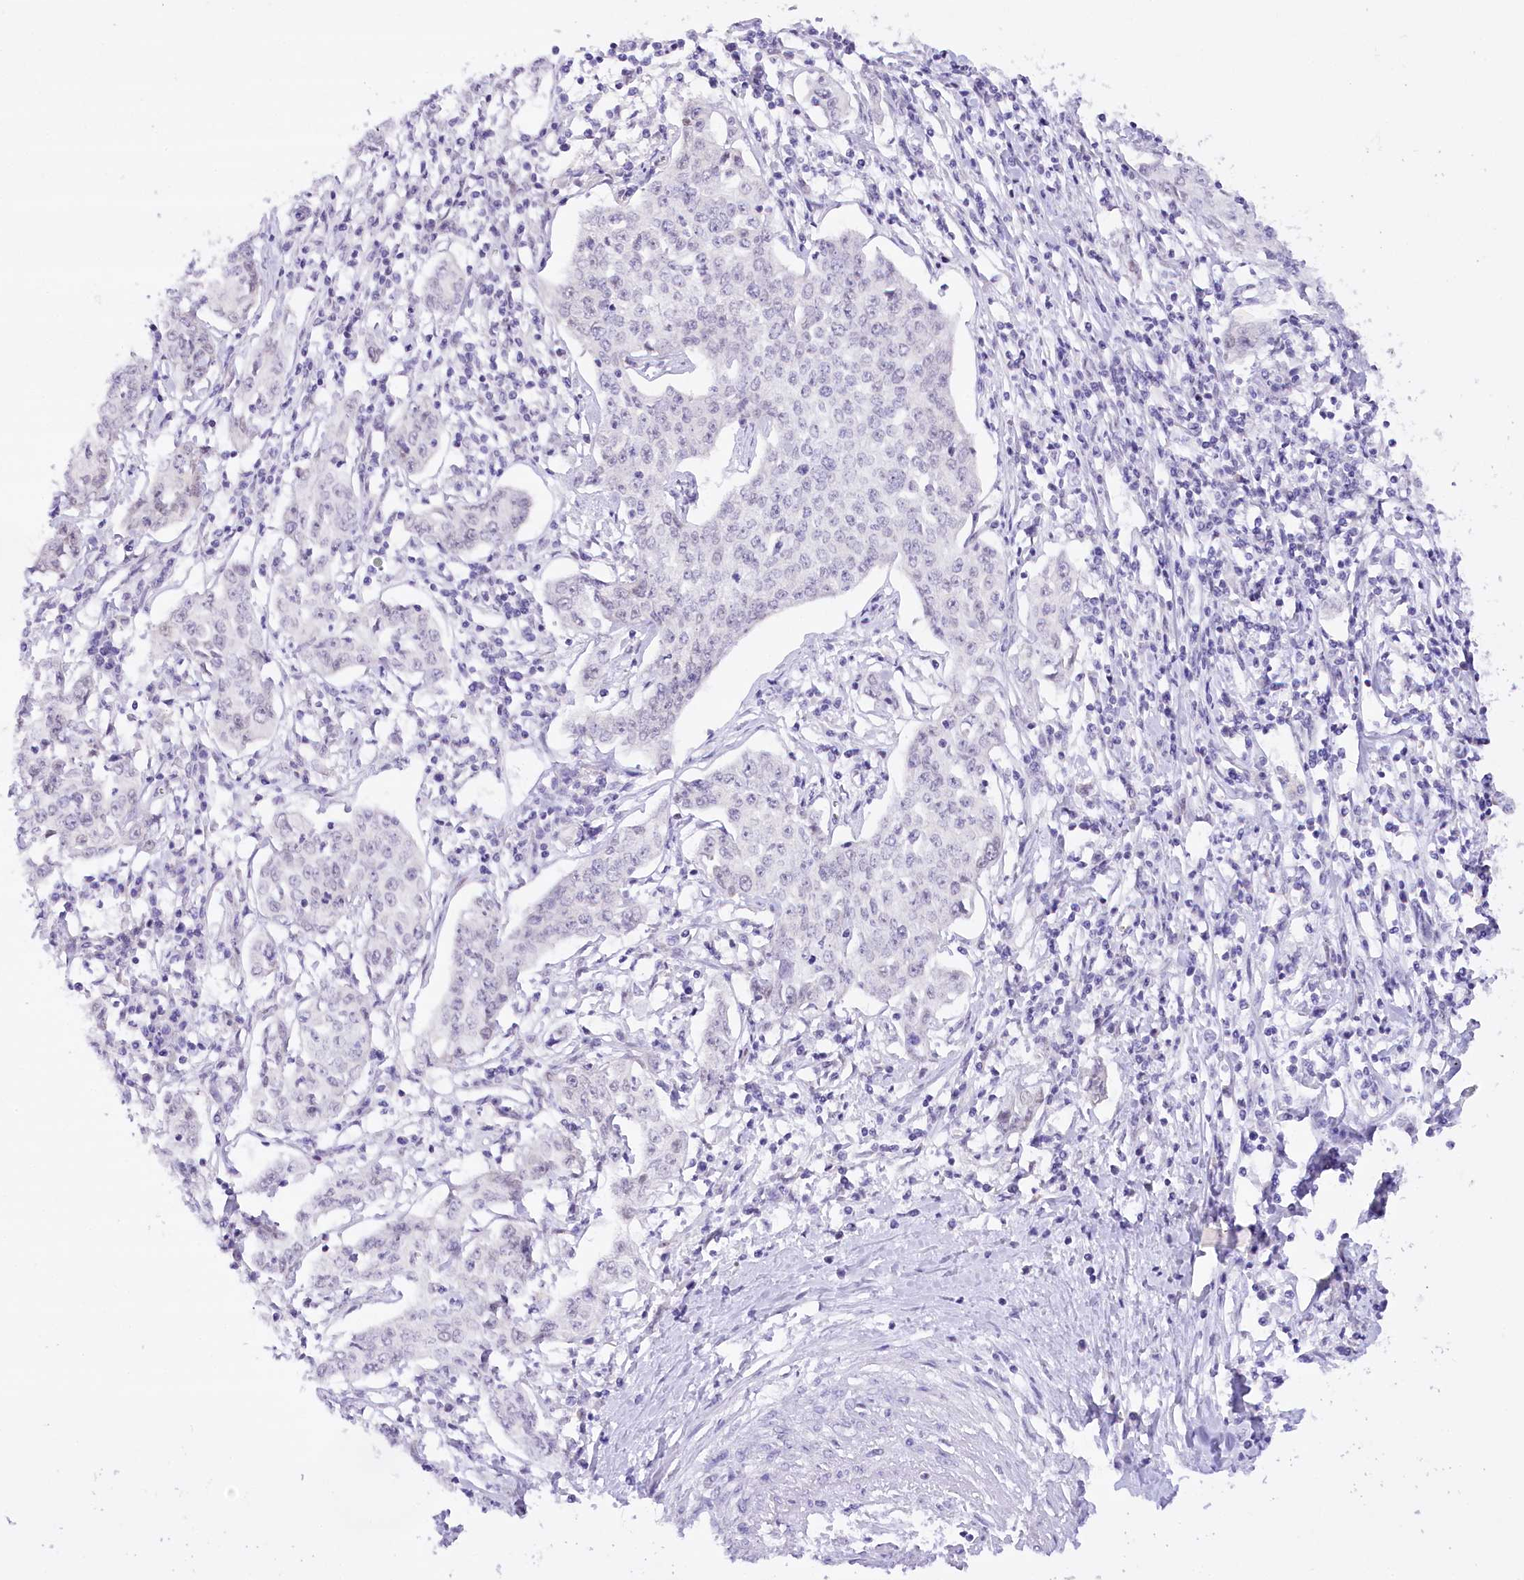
{"staining": {"intensity": "negative", "quantity": "none", "location": "none"}, "tissue": "cervical cancer", "cell_type": "Tumor cells", "image_type": "cancer", "snomed": [{"axis": "morphology", "description": "Squamous cell carcinoma, NOS"}, {"axis": "topography", "description": "Cervix"}], "caption": "Cervical cancer was stained to show a protein in brown. There is no significant staining in tumor cells.", "gene": "HNRNPA0", "patient": {"sex": "female", "age": 35}}